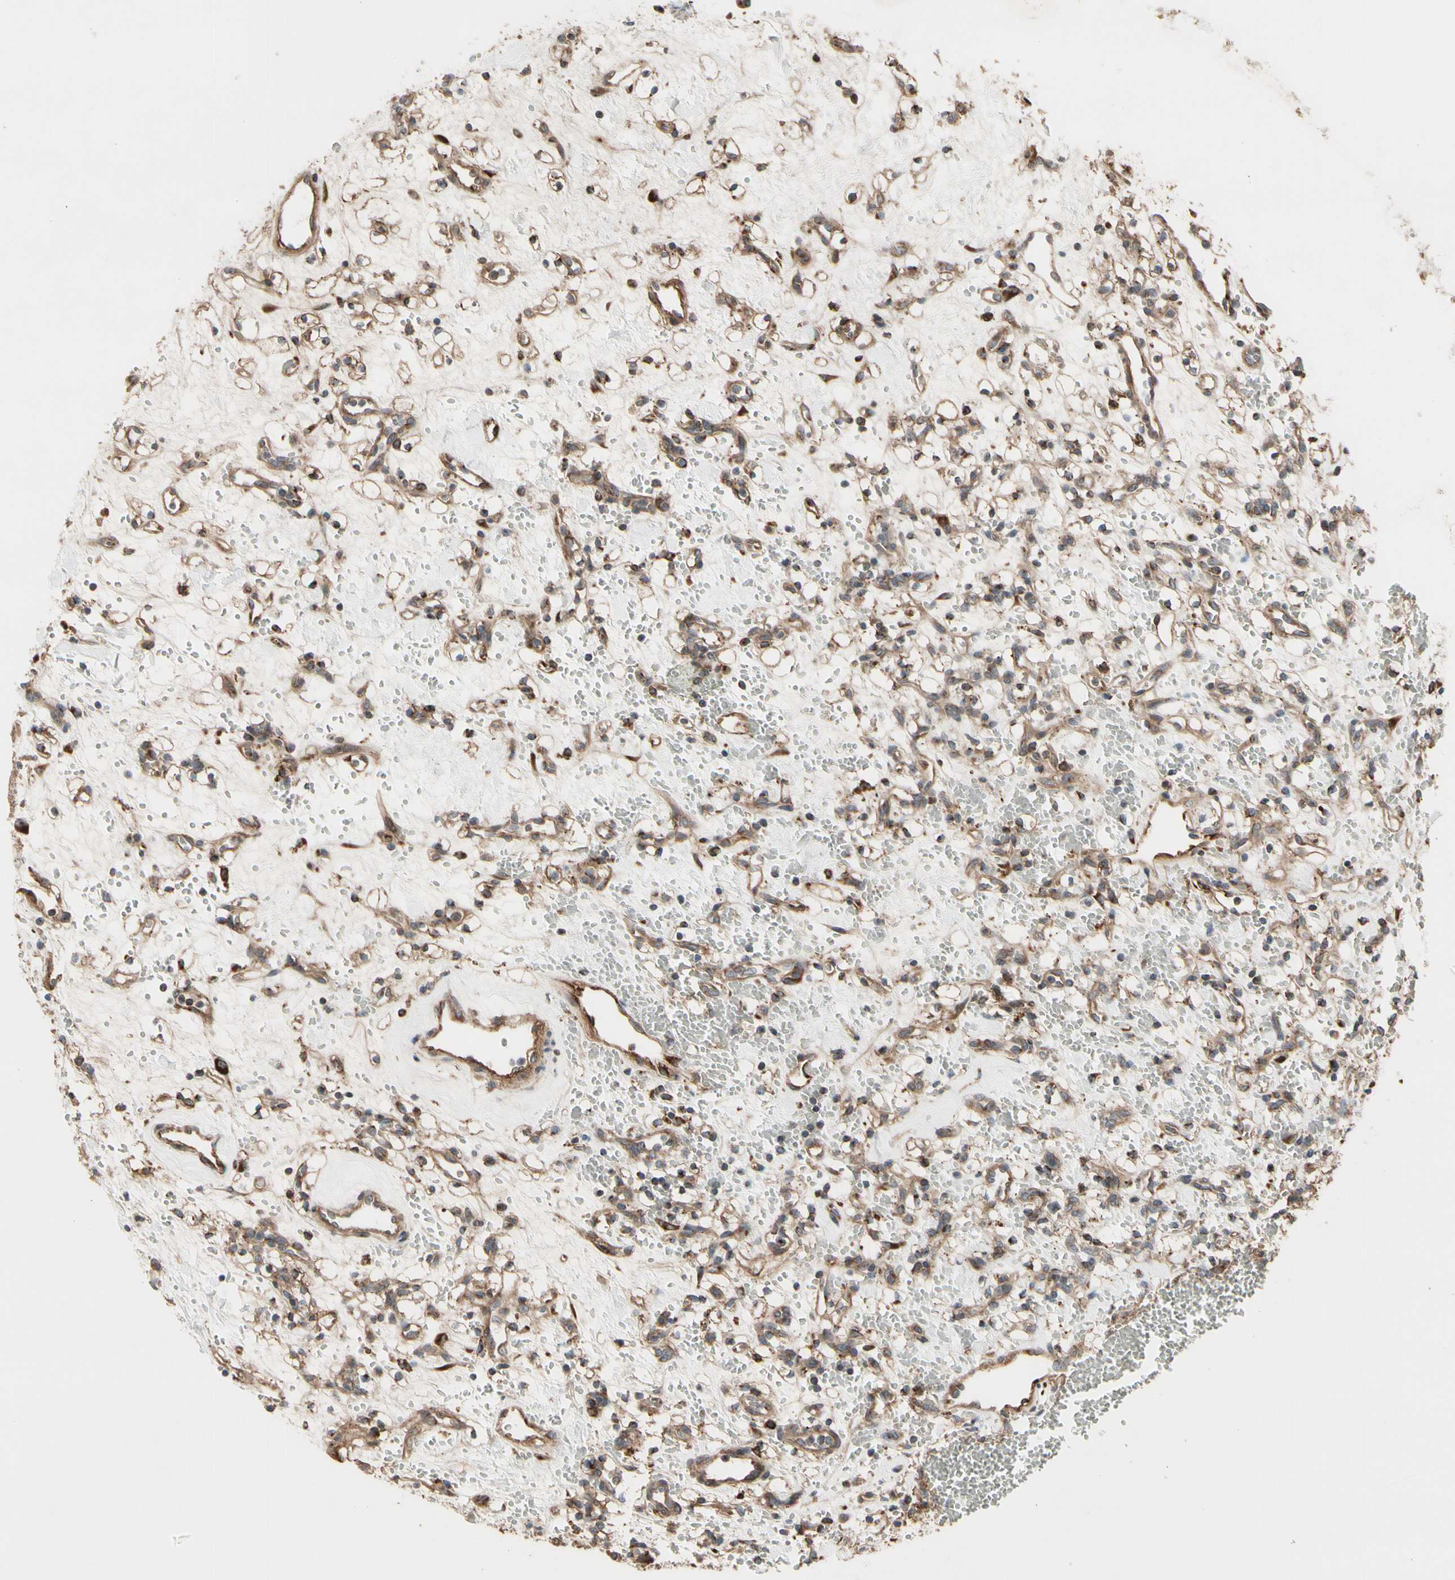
{"staining": {"intensity": "moderate", "quantity": ">75%", "location": "cytoplasmic/membranous"}, "tissue": "renal cancer", "cell_type": "Tumor cells", "image_type": "cancer", "snomed": [{"axis": "morphology", "description": "Adenocarcinoma, NOS"}, {"axis": "topography", "description": "Kidney"}], "caption": "DAB (3,3'-diaminobenzidine) immunohistochemical staining of renal cancer reveals moderate cytoplasmic/membranous protein staining in approximately >75% of tumor cells.", "gene": "SLC39A9", "patient": {"sex": "female", "age": 60}}